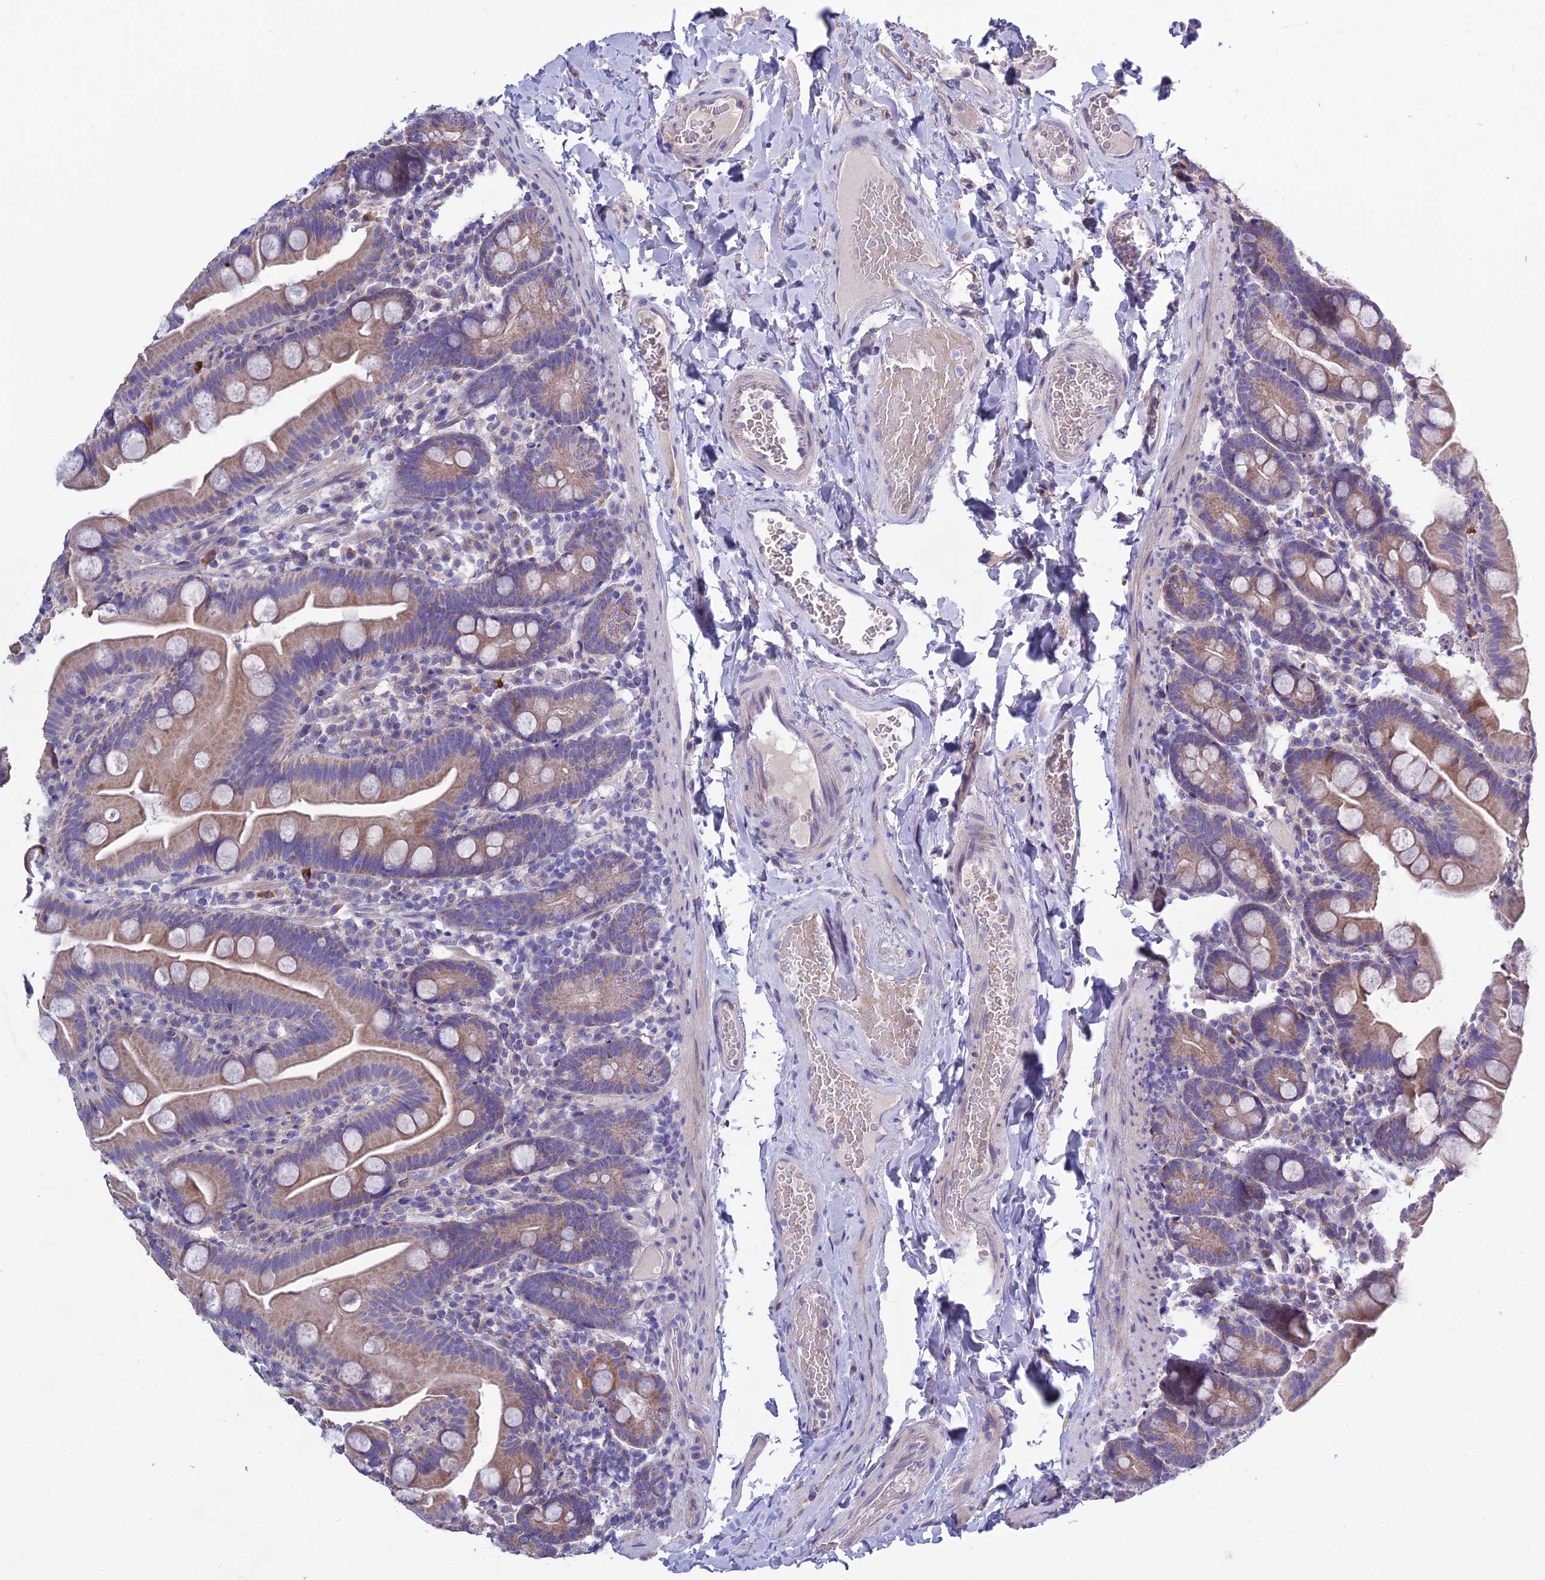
{"staining": {"intensity": "moderate", "quantity": "<25%", "location": "cytoplasmic/membranous"}, "tissue": "small intestine", "cell_type": "Glandular cells", "image_type": "normal", "snomed": [{"axis": "morphology", "description": "Normal tissue, NOS"}, {"axis": "topography", "description": "Small intestine"}], "caption": "Protein staining of unremarkable small intestine exhibits moderate cytoplasmic/membranous positivity in approximately <25% of glandular cells. (Stains: DAB in brown, nuclei in blue, Microscopy: brightfield microscopy at high magnification).", "gene": "BHMT2", "patient": {"sex": "female", "age": 68}}